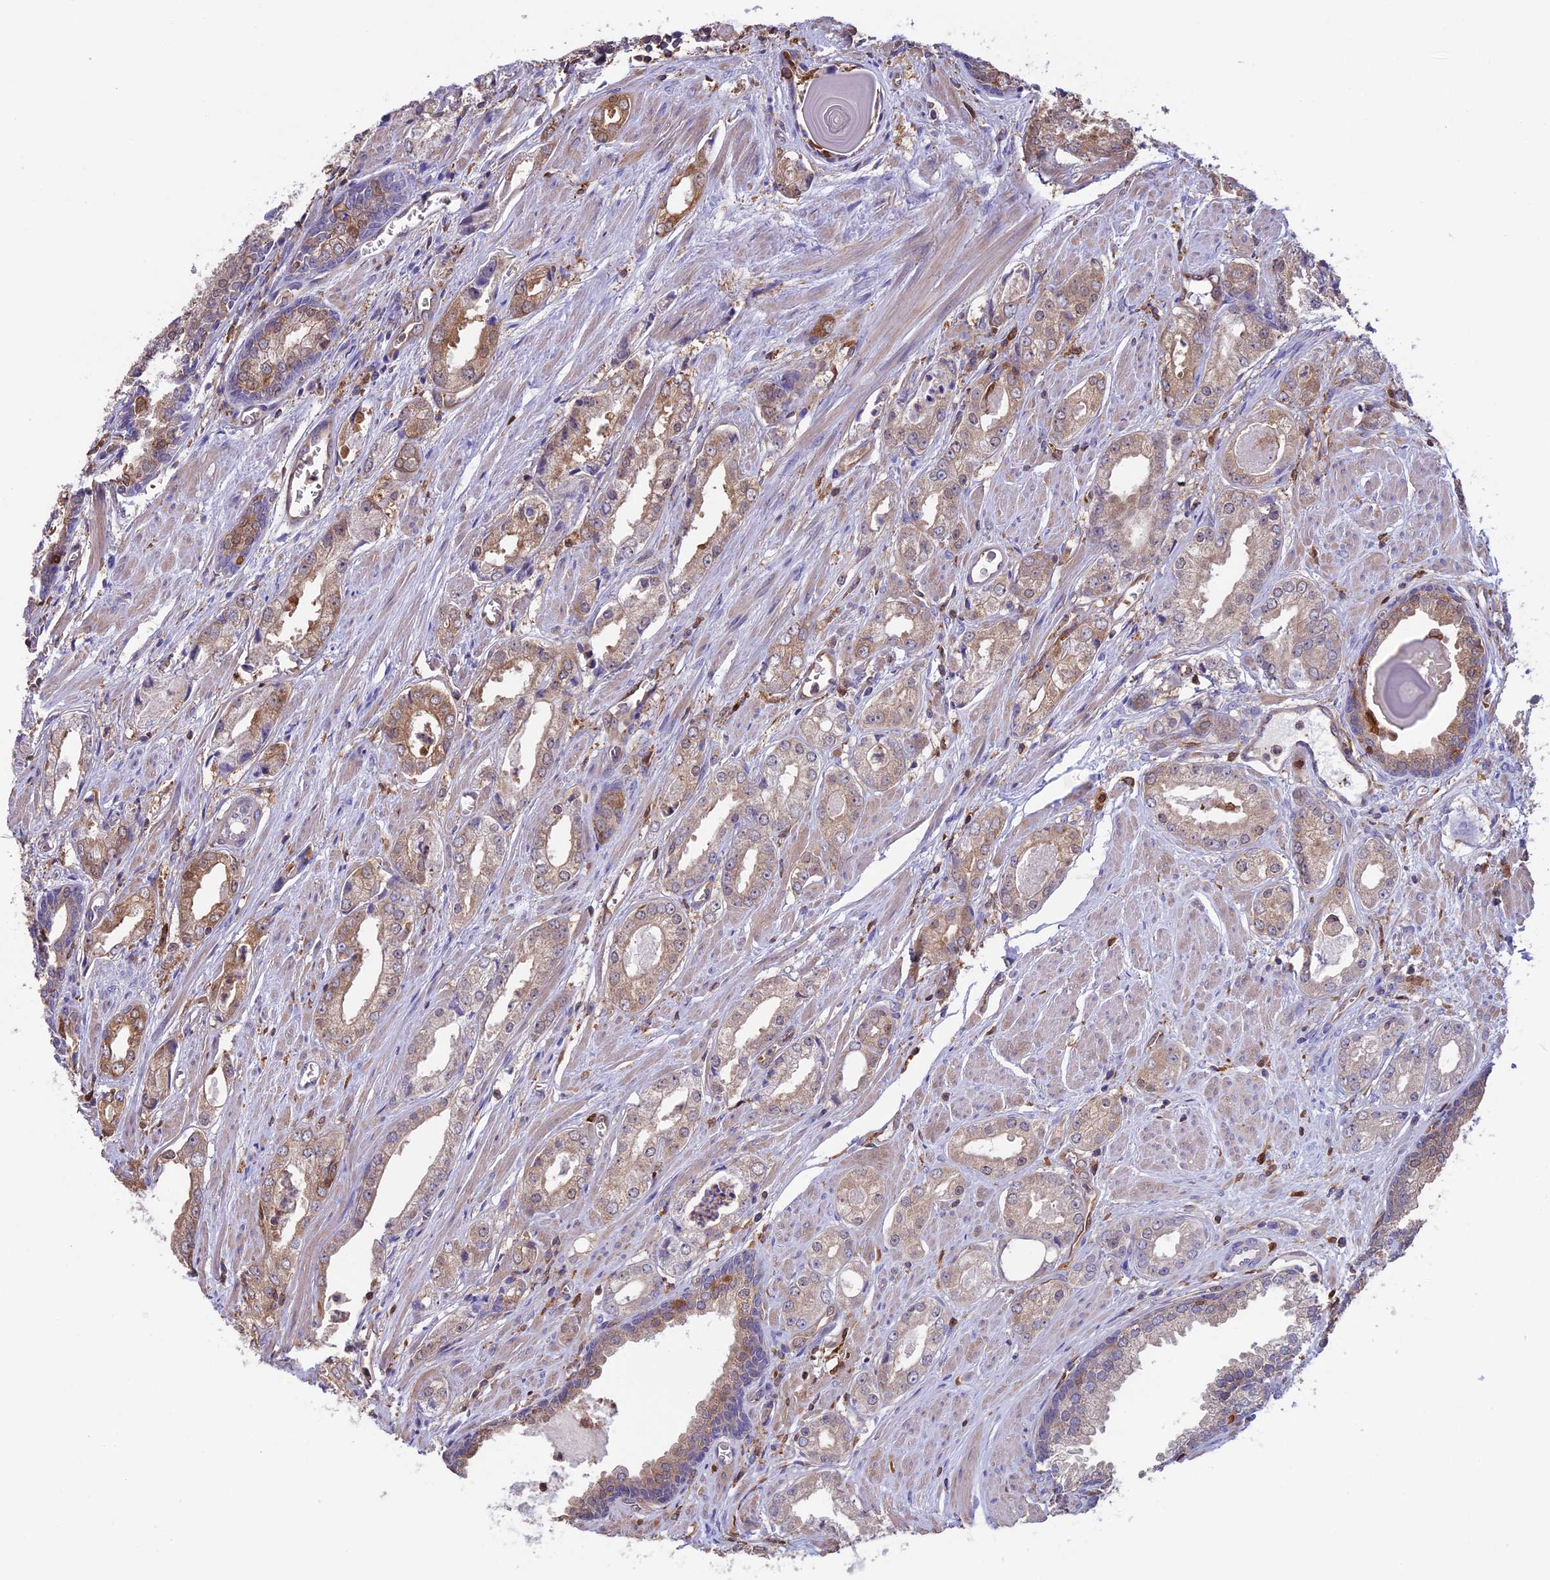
{"staining": {"intensity": "moderate", "quantity": "<25%", "location": "cytoplasmic/membranous"}, "tissue": "prostate cancer", "cell_type": "Tumor cells", "image_type": "cancer", "snomed": [{"axis": "morphology", "description": "Adenocarcinoma, Low grade"}, {"axis": "topography", "description": "Prostate"}], "caption": "High-magnification brightfield microscopy of prostate cancer stained with DAB (3,3'-diaminobenzidine) (brown) and counterstained with hematoxylin (blue). tumor cells exhibit moderate cytoplasmic/membranous positivity is seen in approximately<25% of cells.", "gene": "ARHGAP18", "patient": {"sex": "male", "age": 54}}